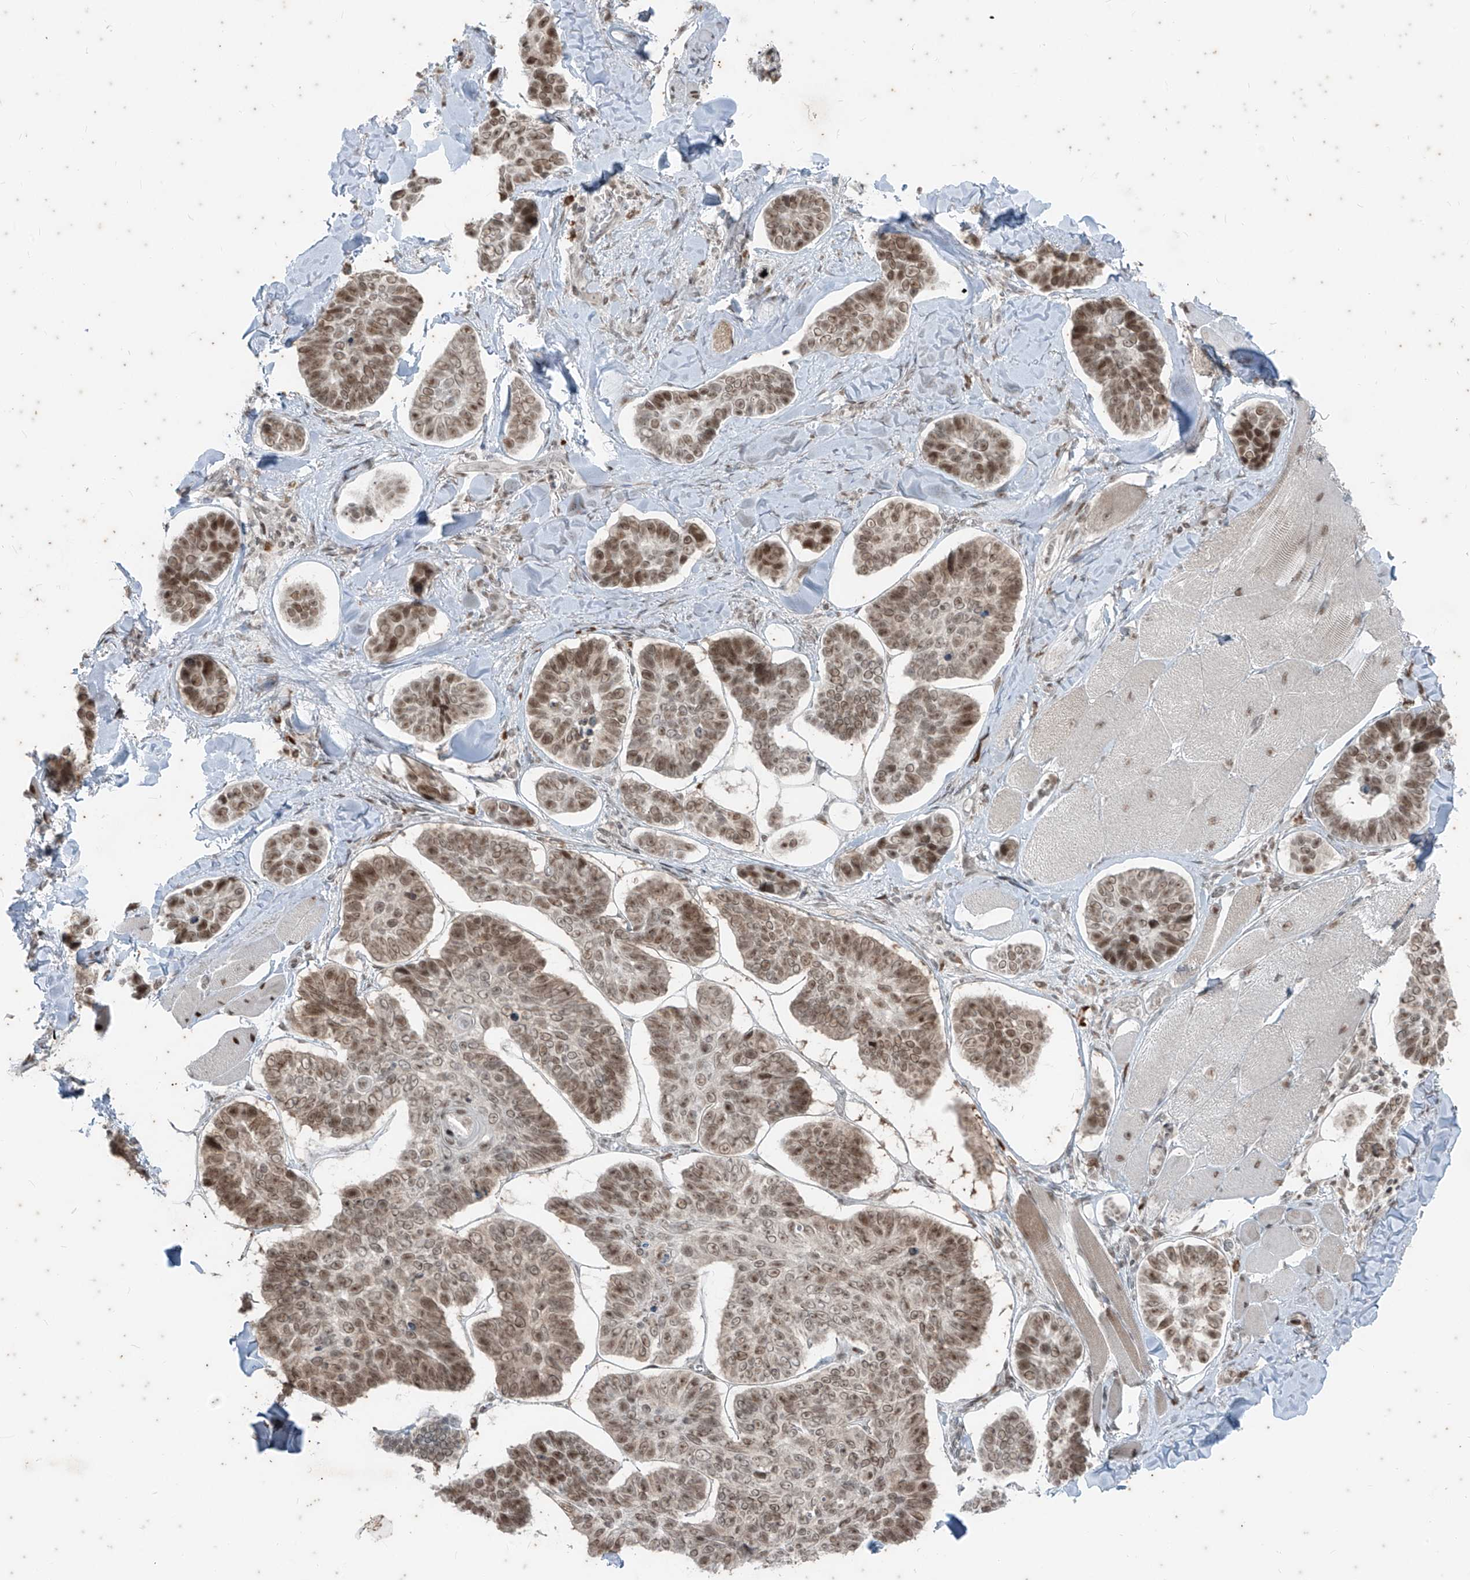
{"staining": {"intensity": "moderate", "quantity": ">75%", "location": "nuclear"}, "tissue": "skin cancer", "cell_type": "Tumor cells", "image_type": "cancer", "snomed": [{"axis": "morphology", "description": "Basal cell carcinoma"}, {"axis": "topography", "description": "Skin"}], "caption": "Moderate nuclear staining is appreciated in about >75% of tumor cells in skin cancer.", "gene": "ZNF354B", "patient": {"sex": "male", "age": 62}}